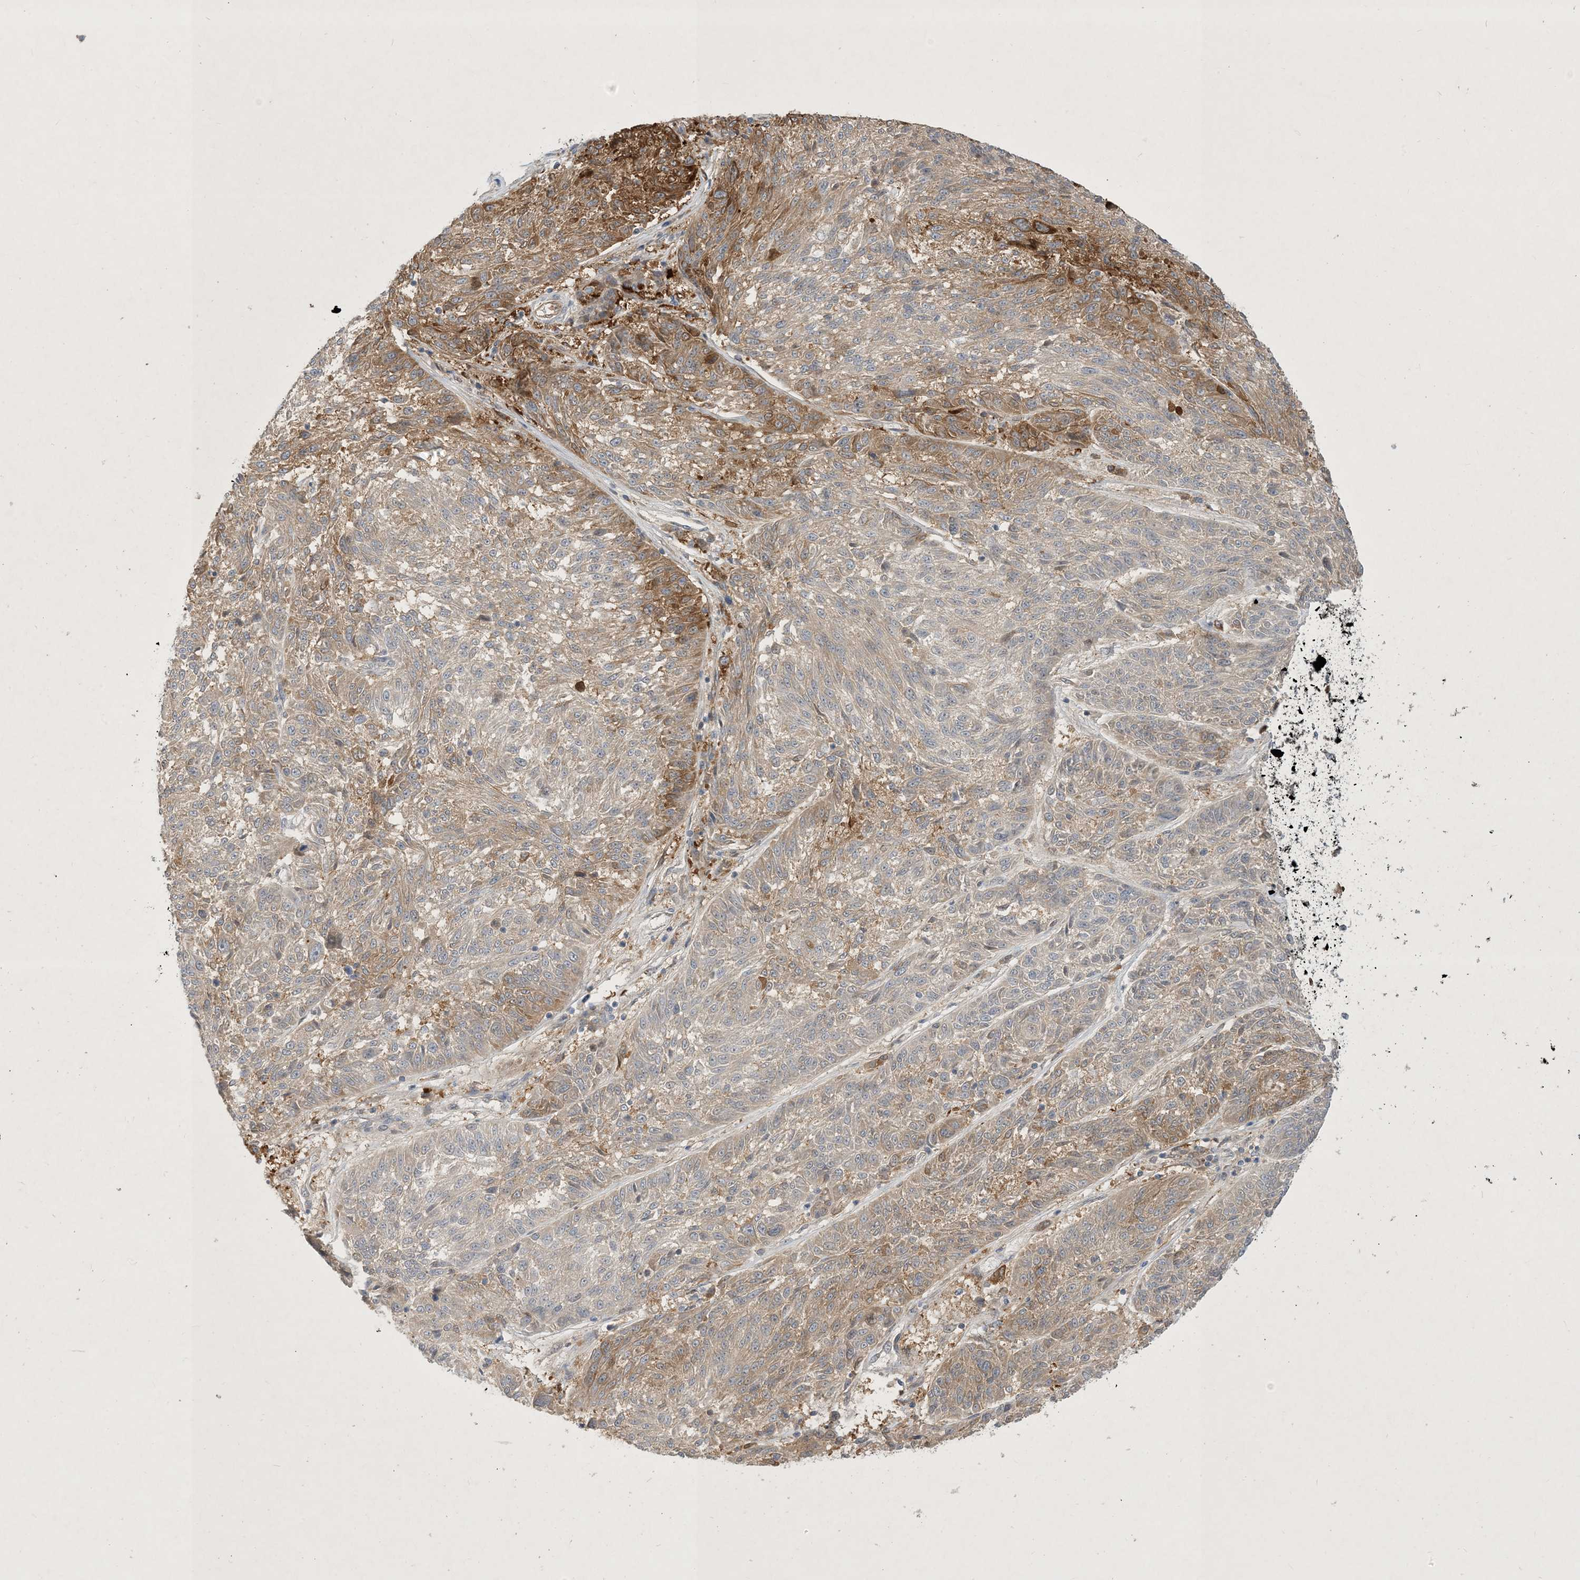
{"staining": {"intensity": "strong", "quantity": "25%-75%", "location": "cytoplasmic/membranous"}, "tissue": "melanoma", "cell_type": "Tumor cells", "image_type": "cancer", "snomed": [{"axis": "morphology", "description": "Malignant melanoma, NOS"}, {"axis": "topography", "description": "Skin"}], "caption": "Immunohistochemical staining of human malignant melanoma shows high levels of strong cytoplasmic/membranous staining in about 25%-75% of tumor cells.", "gene": "CDS1", "patient": {"sex": "male", "age": 53}}